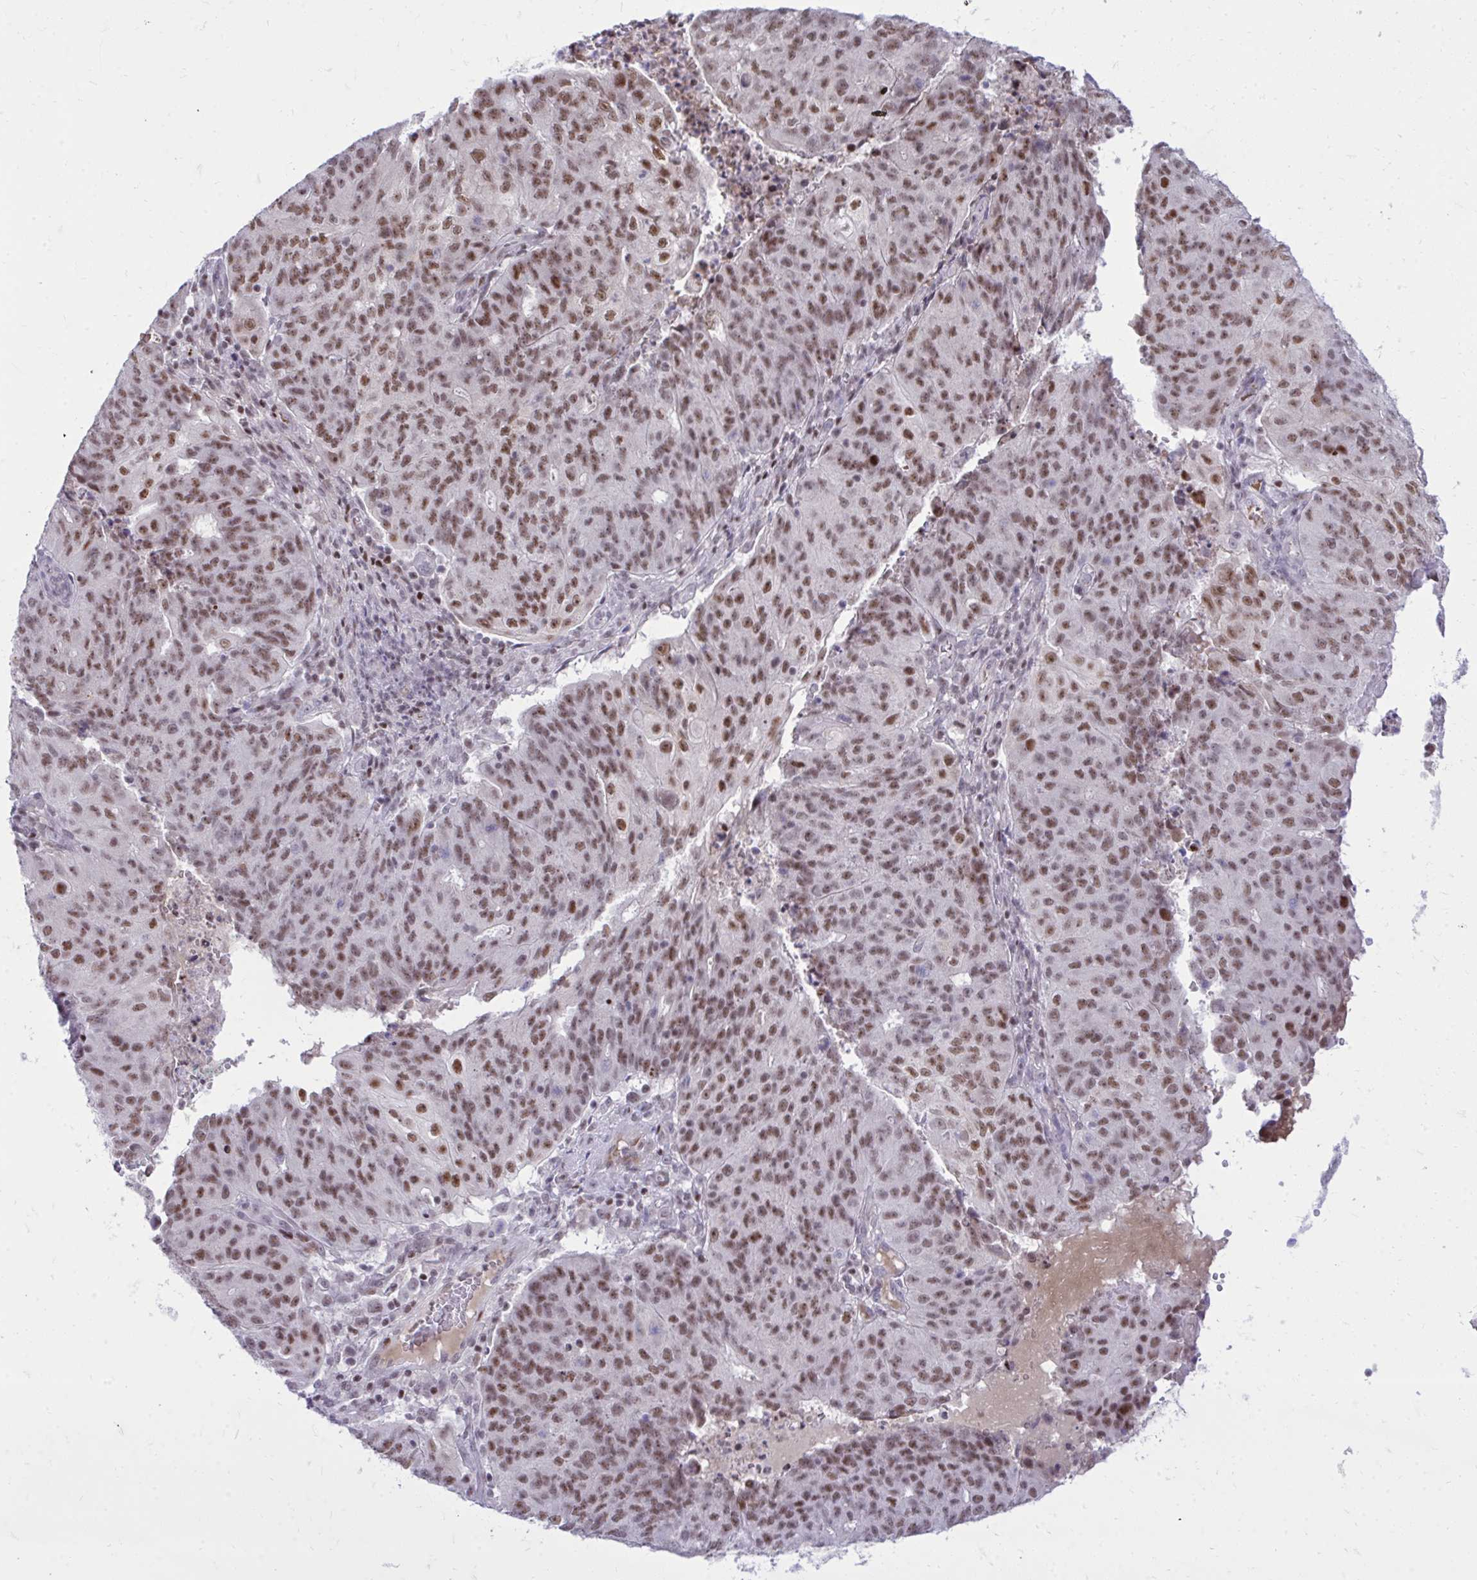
{"staining": {"intensity": "moderate", "quantity": ">75%", "location": "nuclear"}, "tissue": "endometrial cancer", "cell_type": "Tumor cells", "image_type": "cancer", "snomed": [{"axis": "morphology", "description": "Adenocarcinoma, NOS"}, {"axis": "topography", "description": "Endometrium"}], "caption": "Immunohistochemistry image of endometrial adenocarcinoma stained for a protein (brown), which shows medium levels of moderate nuclear staining in about >75% of tumor cells.", "gene": "C14orf39", "patient": {"sex": "female", "age": 82}}